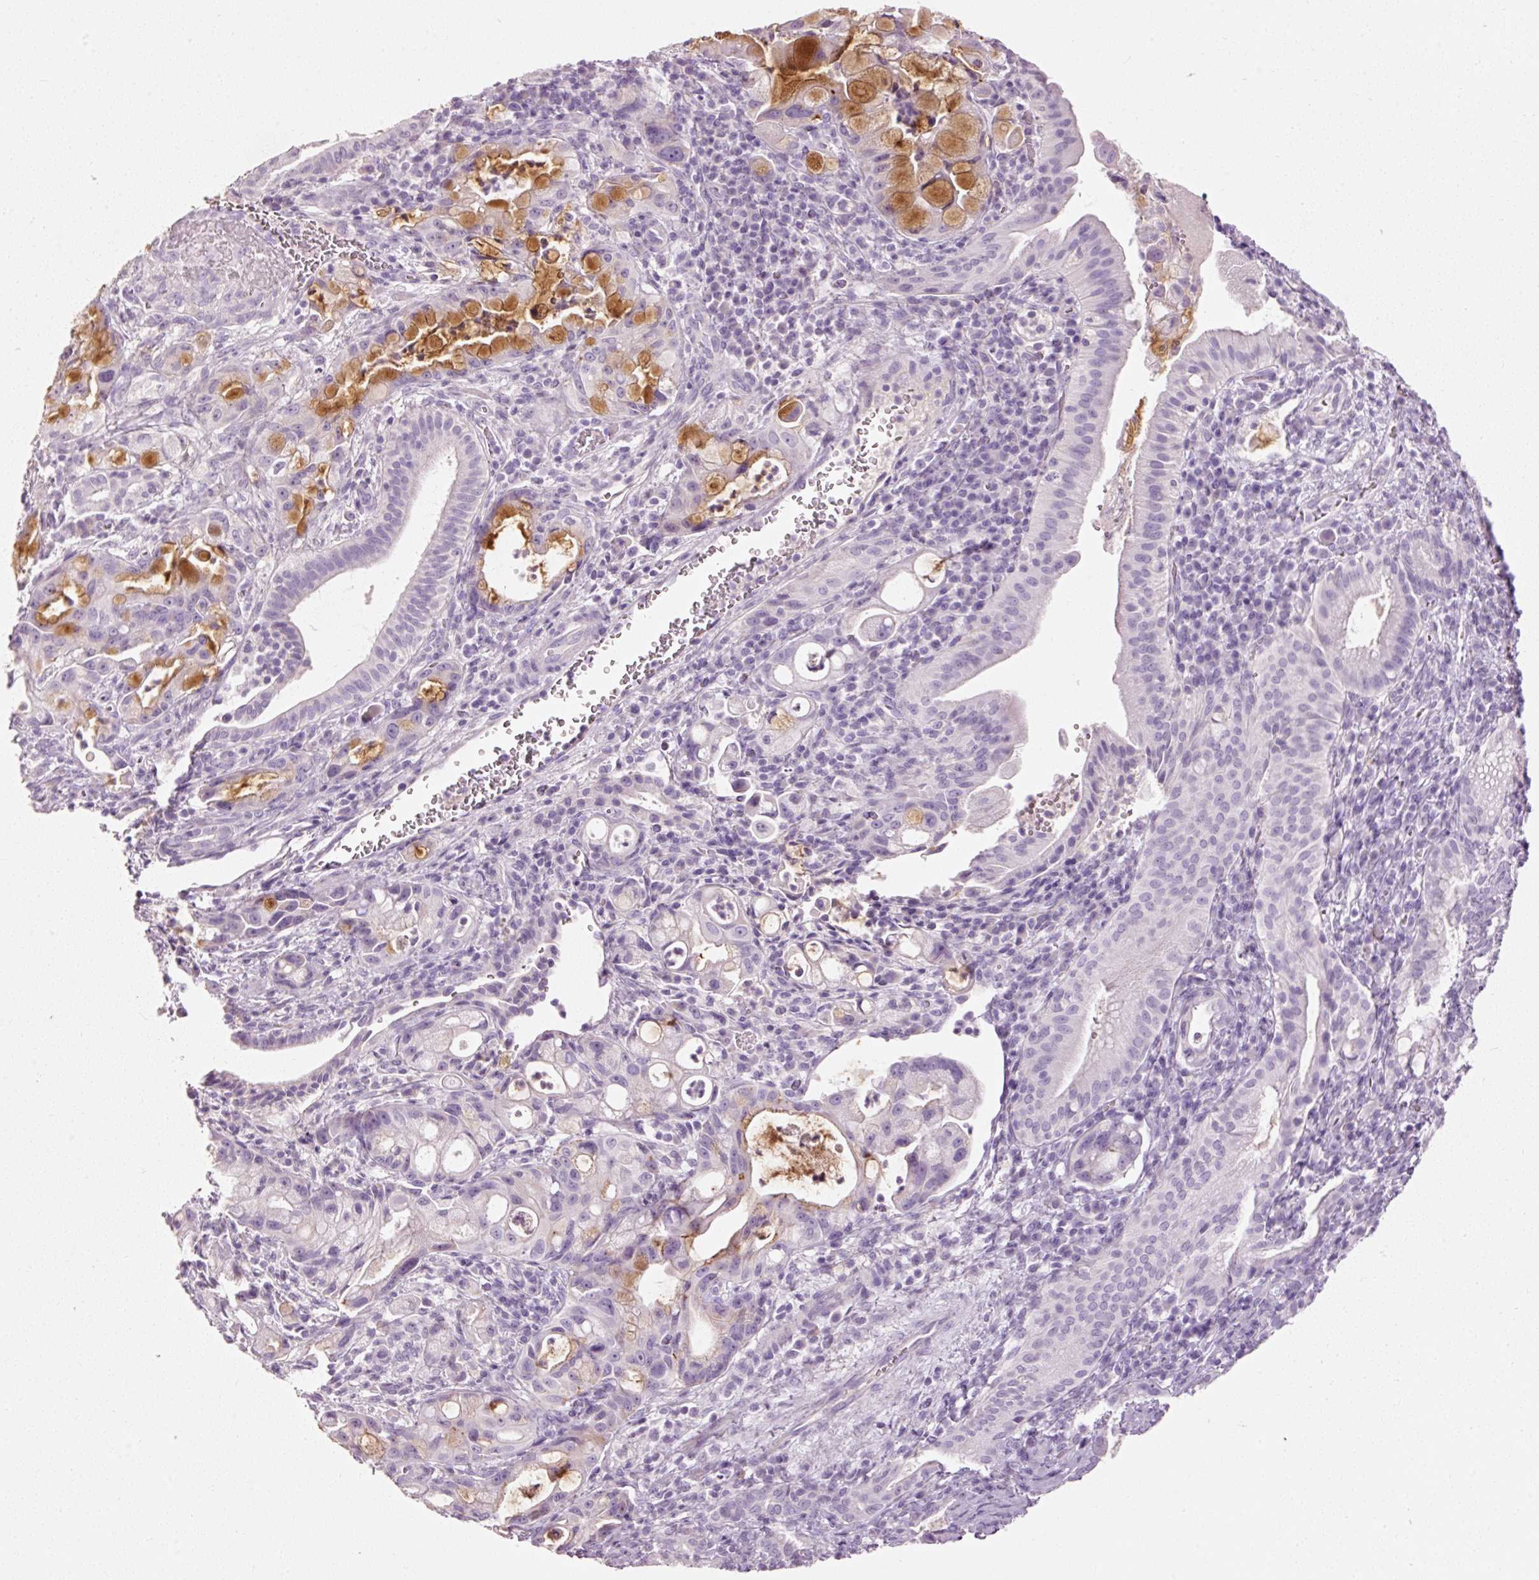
{"staining": {"intensity": "moderate", "quantity": "<25%", "location": "cytoplasmic/membranous"}, "tissue": "pancreatic cancer", "cell_type": "Tumor cells", "image_type": "cancer", "snomed": [{"axis": "morphology", "description": "Adenocarcinoma, NOS"}, {"axis": "topography", "description": "Pancreas"}], "caption": "Immunohistochemistry (IHC) image of human adenocarcinoma (pancreatic) stained for a protein (brown), which displays low levels of moderate cytoplasmic/membranous staining in approximately <25% of tumor cells.", "gene": "MUC5AC", "patient": {"sex": "male", "age": 68}}